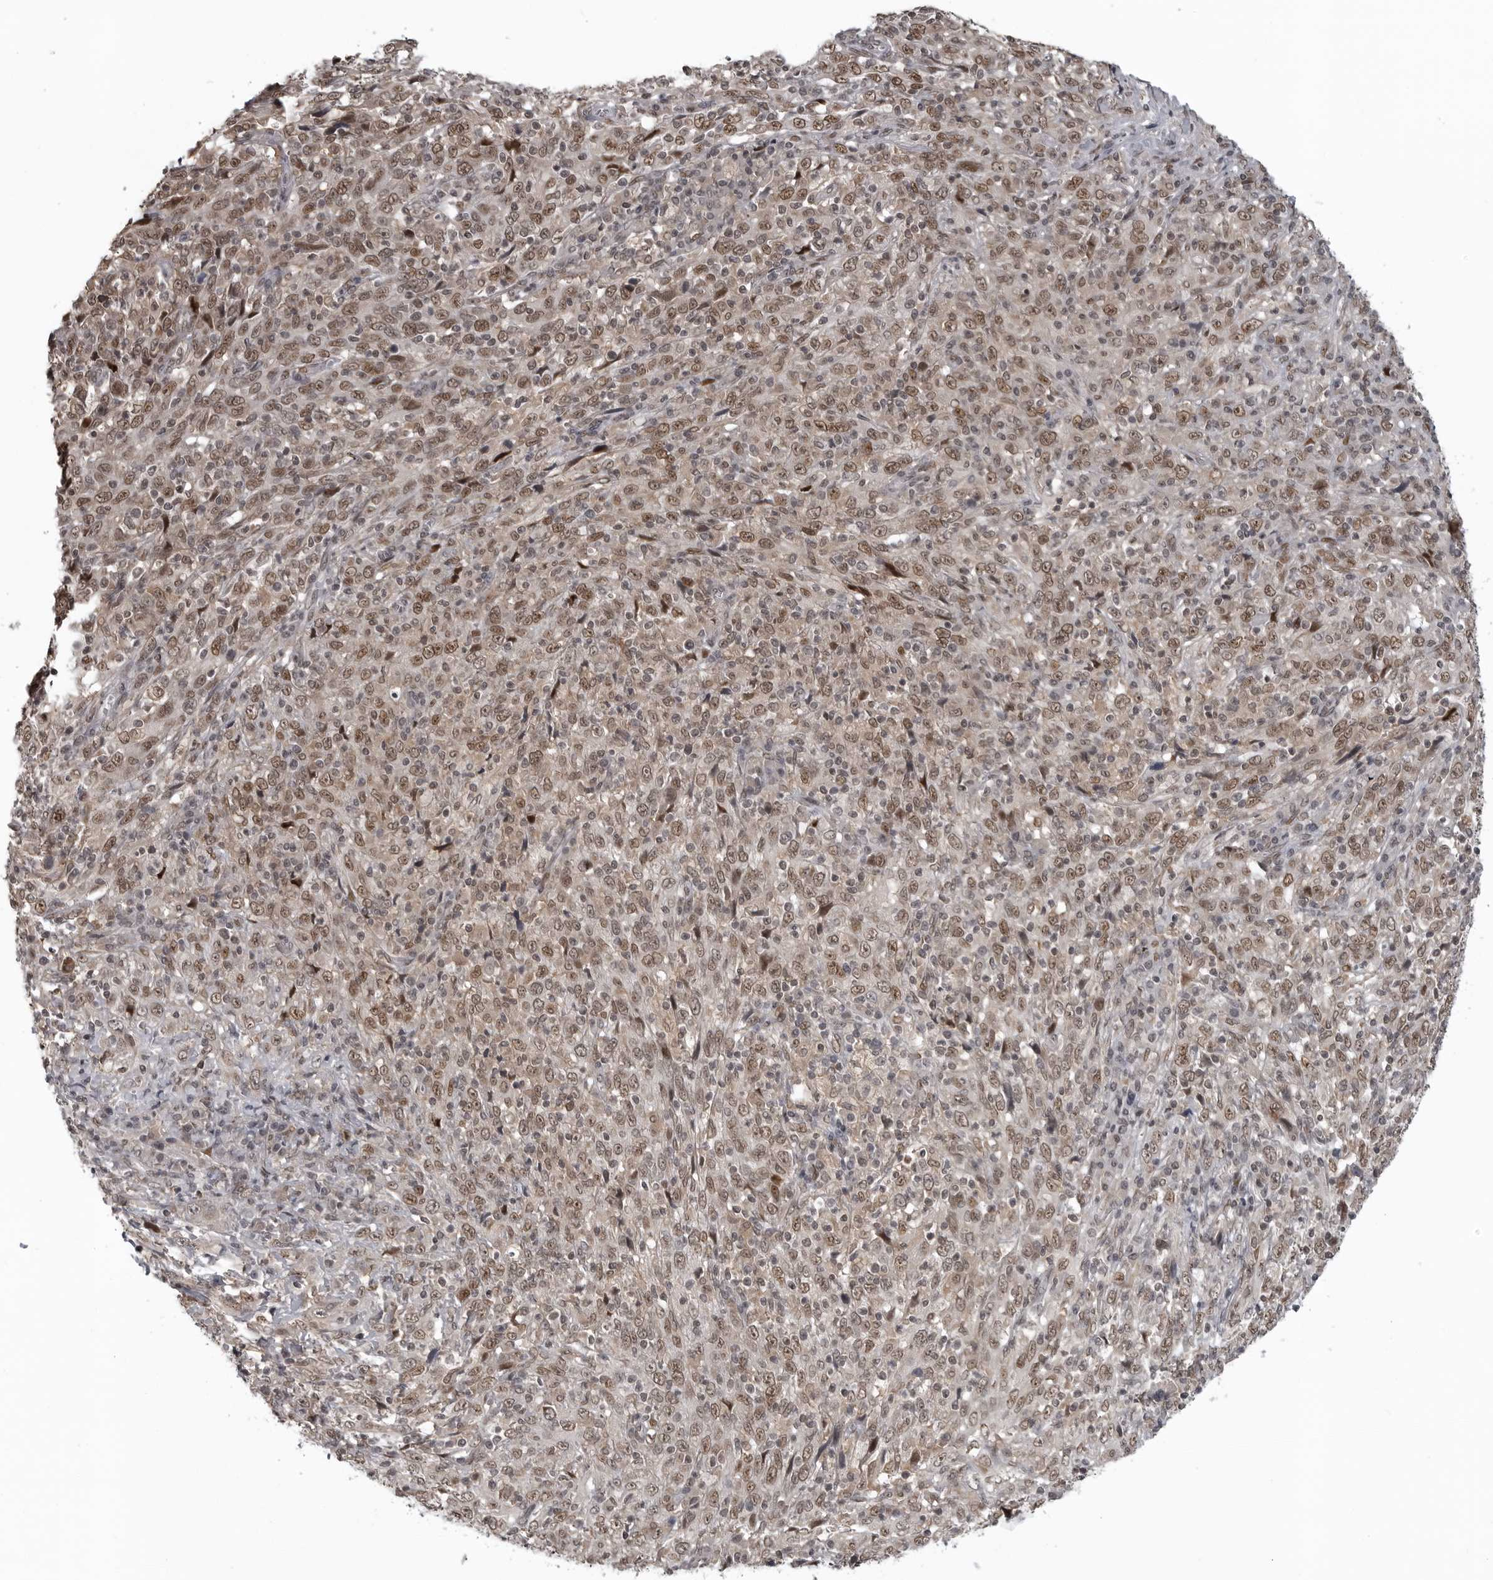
{"staining": {"intensity": "moderate", "quantity": ">75%", "location": "nuclear"}, "tissue": "cervical cancer", "cell_type": "Tumor cells", "image_type": "cancer", "snomed": [{"axis": "morphology", "description": "Squamous cell carcinoma, NOS"}, {"axis": "topography", "description": "Cervix"}], "caption": "Moderate nuclear protein positivity is seen in about >75% of tumor cells in cervical squamous cell carcinoma.", "gene": "C8orf58", "patient": {"sex": "female", "age": 46}}